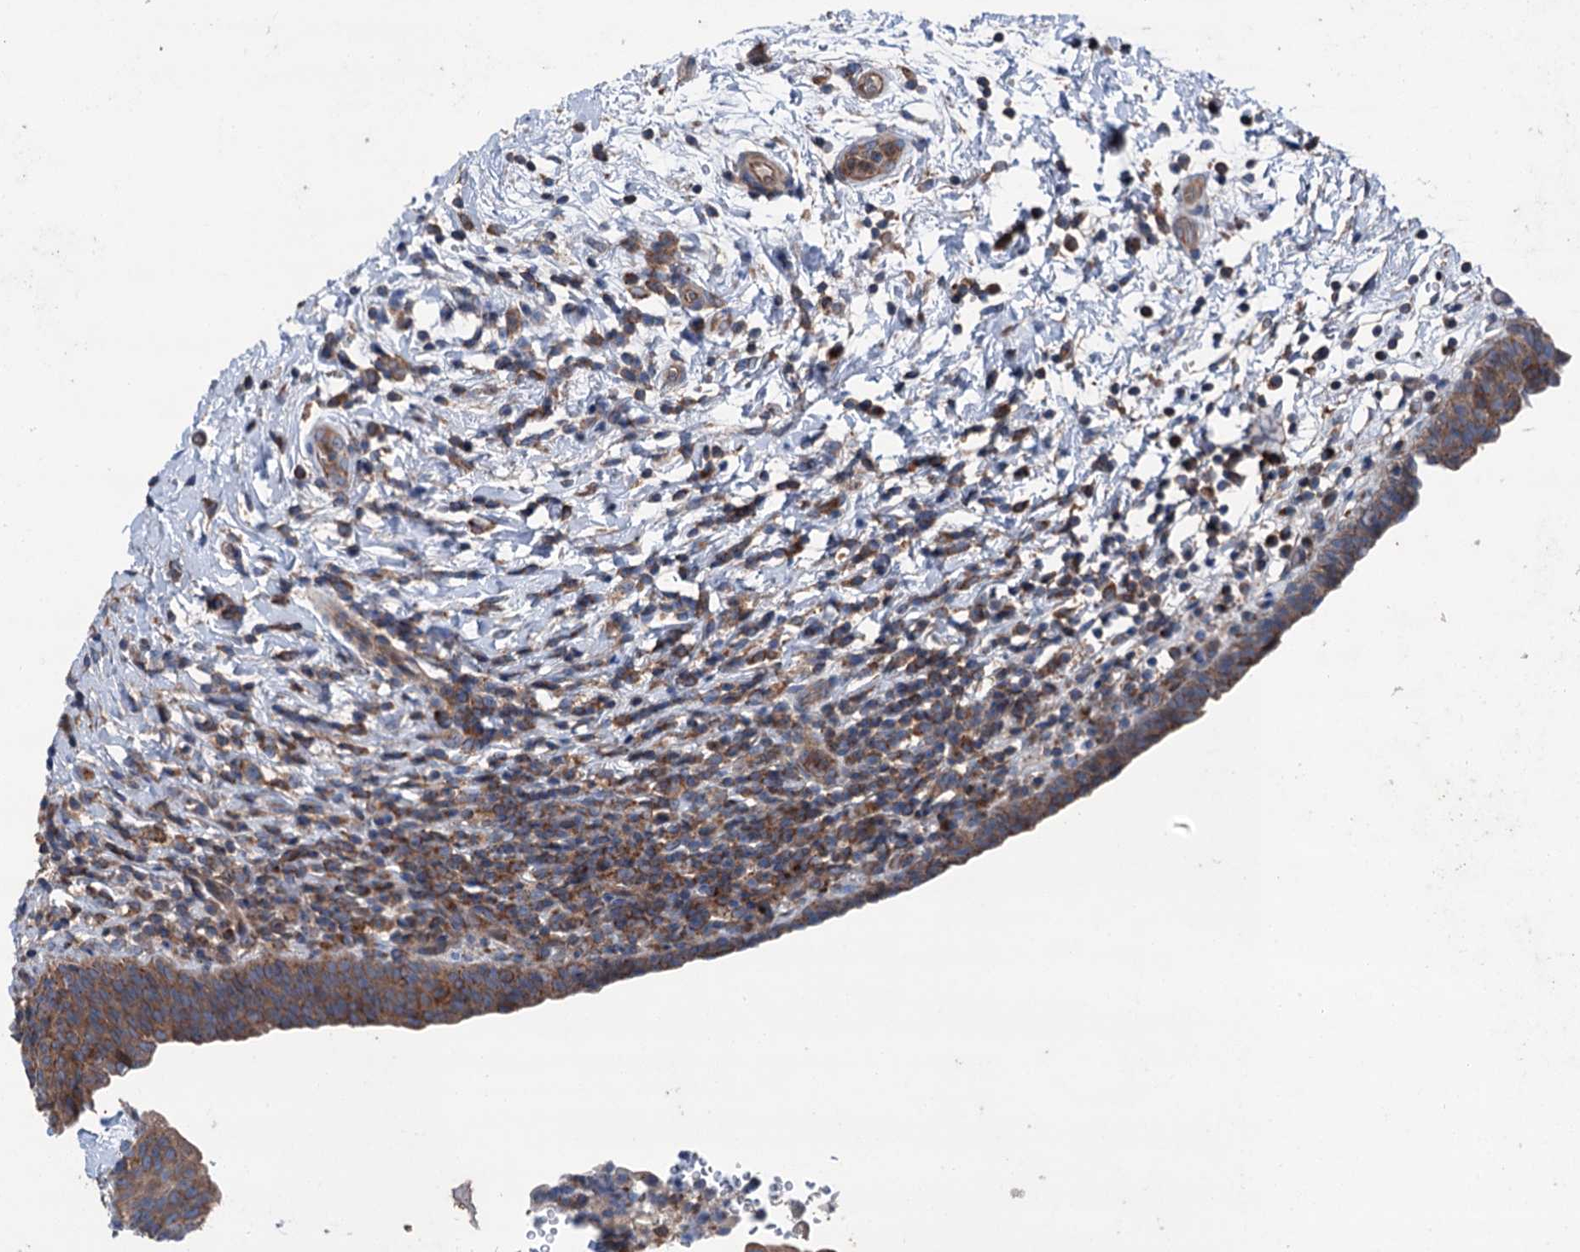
{"staining": {"intensity": "moderate", "quantity": ">75%", "location": "cytoplasmic/membranous"}, "tissue": "urinary bladder", "cell_type": "Urothelial cells", "image_type": "normal", "snomed": [{"axis": "morphology", "description": "Normal tissue, NOS"}, {"axis": "topography", "description": "Urinary bladder"}], "caption": "High-power microscopy captured an IHC photomicrograph of normal urinary bladder, revealing moderate cytoplasmic/membranous staining in approximately >75% of urothelial cells.", "gene": "RUFY1", "patient": {"sex": "male", "age": 83}}